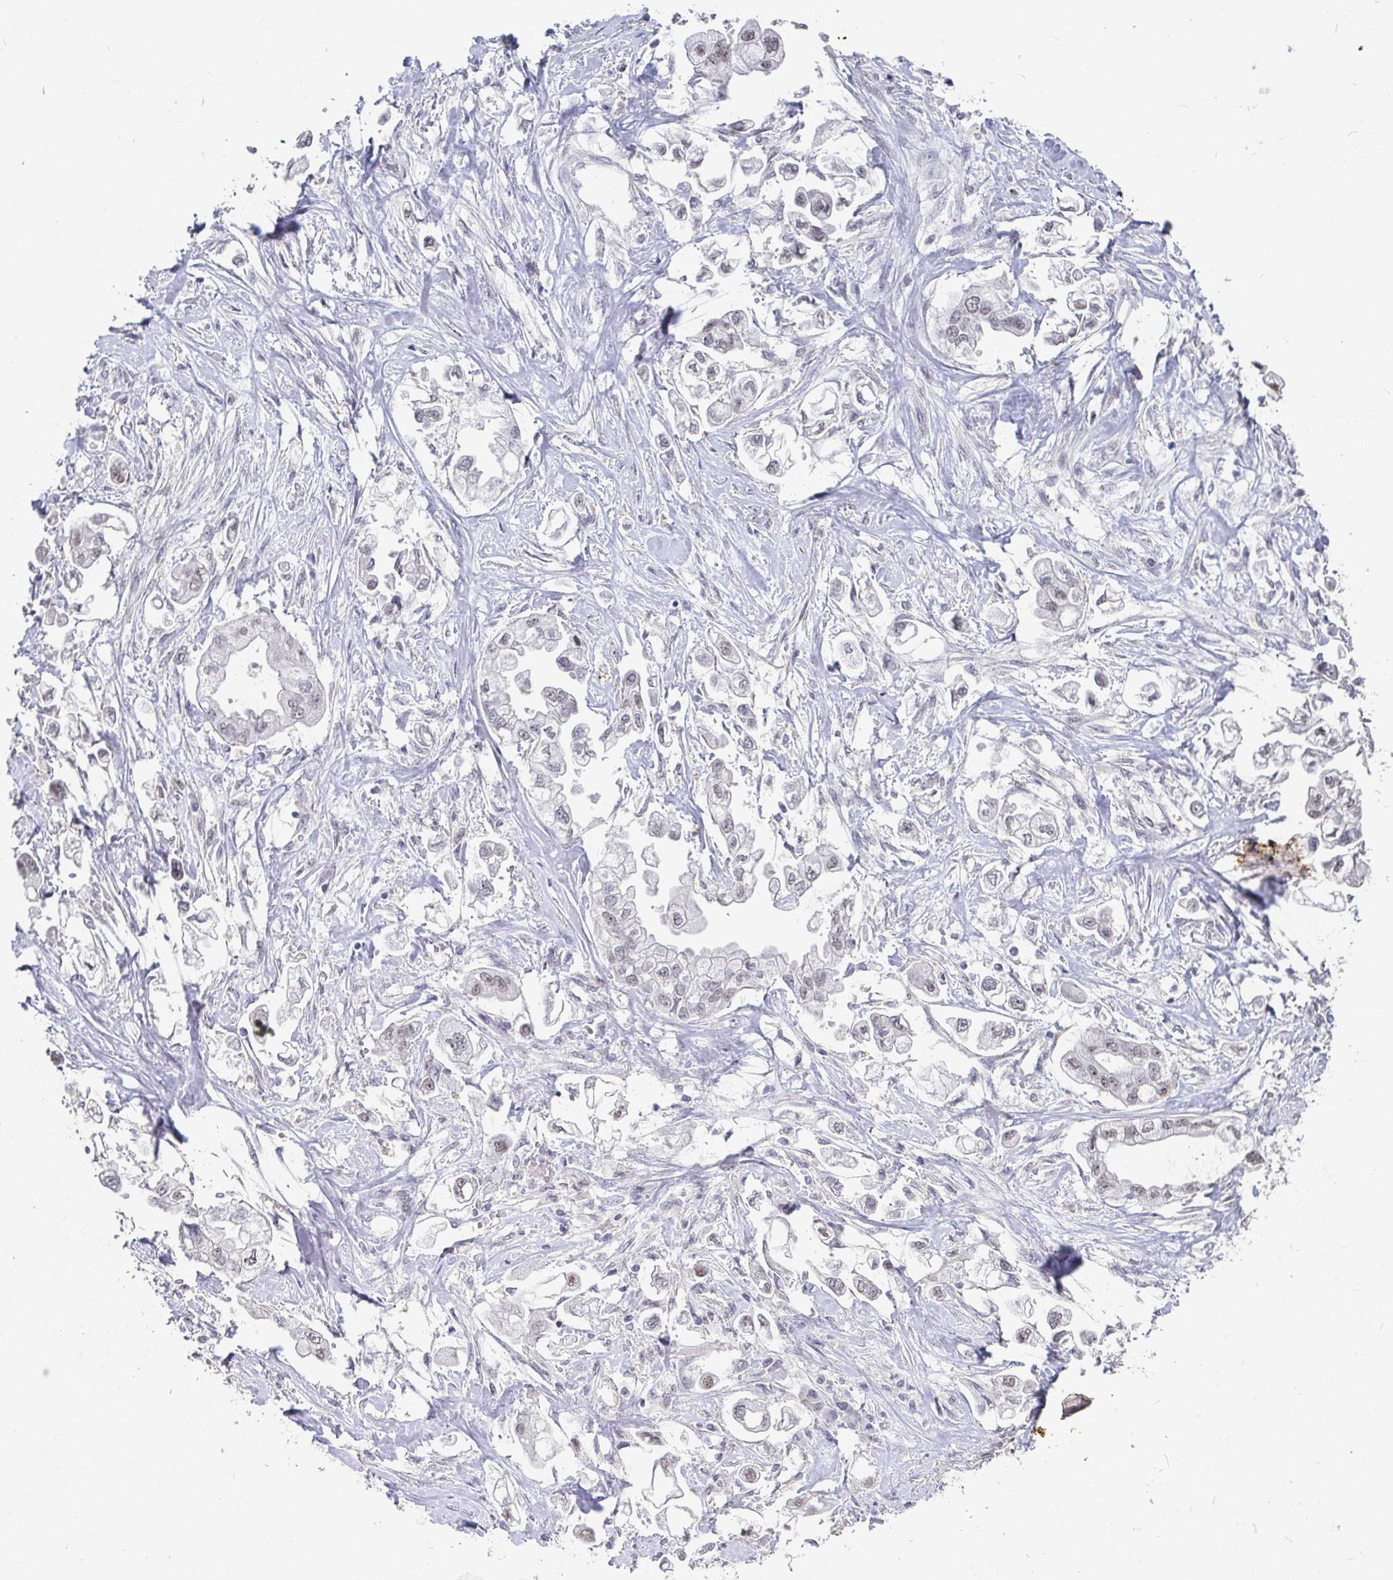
{"staining": {"intensity": "negative", "quantity": "none", "location": "none"}, "tissue": "stomach cancer", "cell_type": "Tumor cells", "image_type": "cancer", "snomed": [{"axis": "morphology", "description": "Adenocarcinoma, NOS"}, {"axis": "topography", "description": "Stomach"}], "caption": "Immunohistochemical staining of stomach cancer (adenocarcinoma) demonstrates no significant staining in tumor cells.", "gene": "RCOR1", "patient": {"sex": "male", "age": 62}}